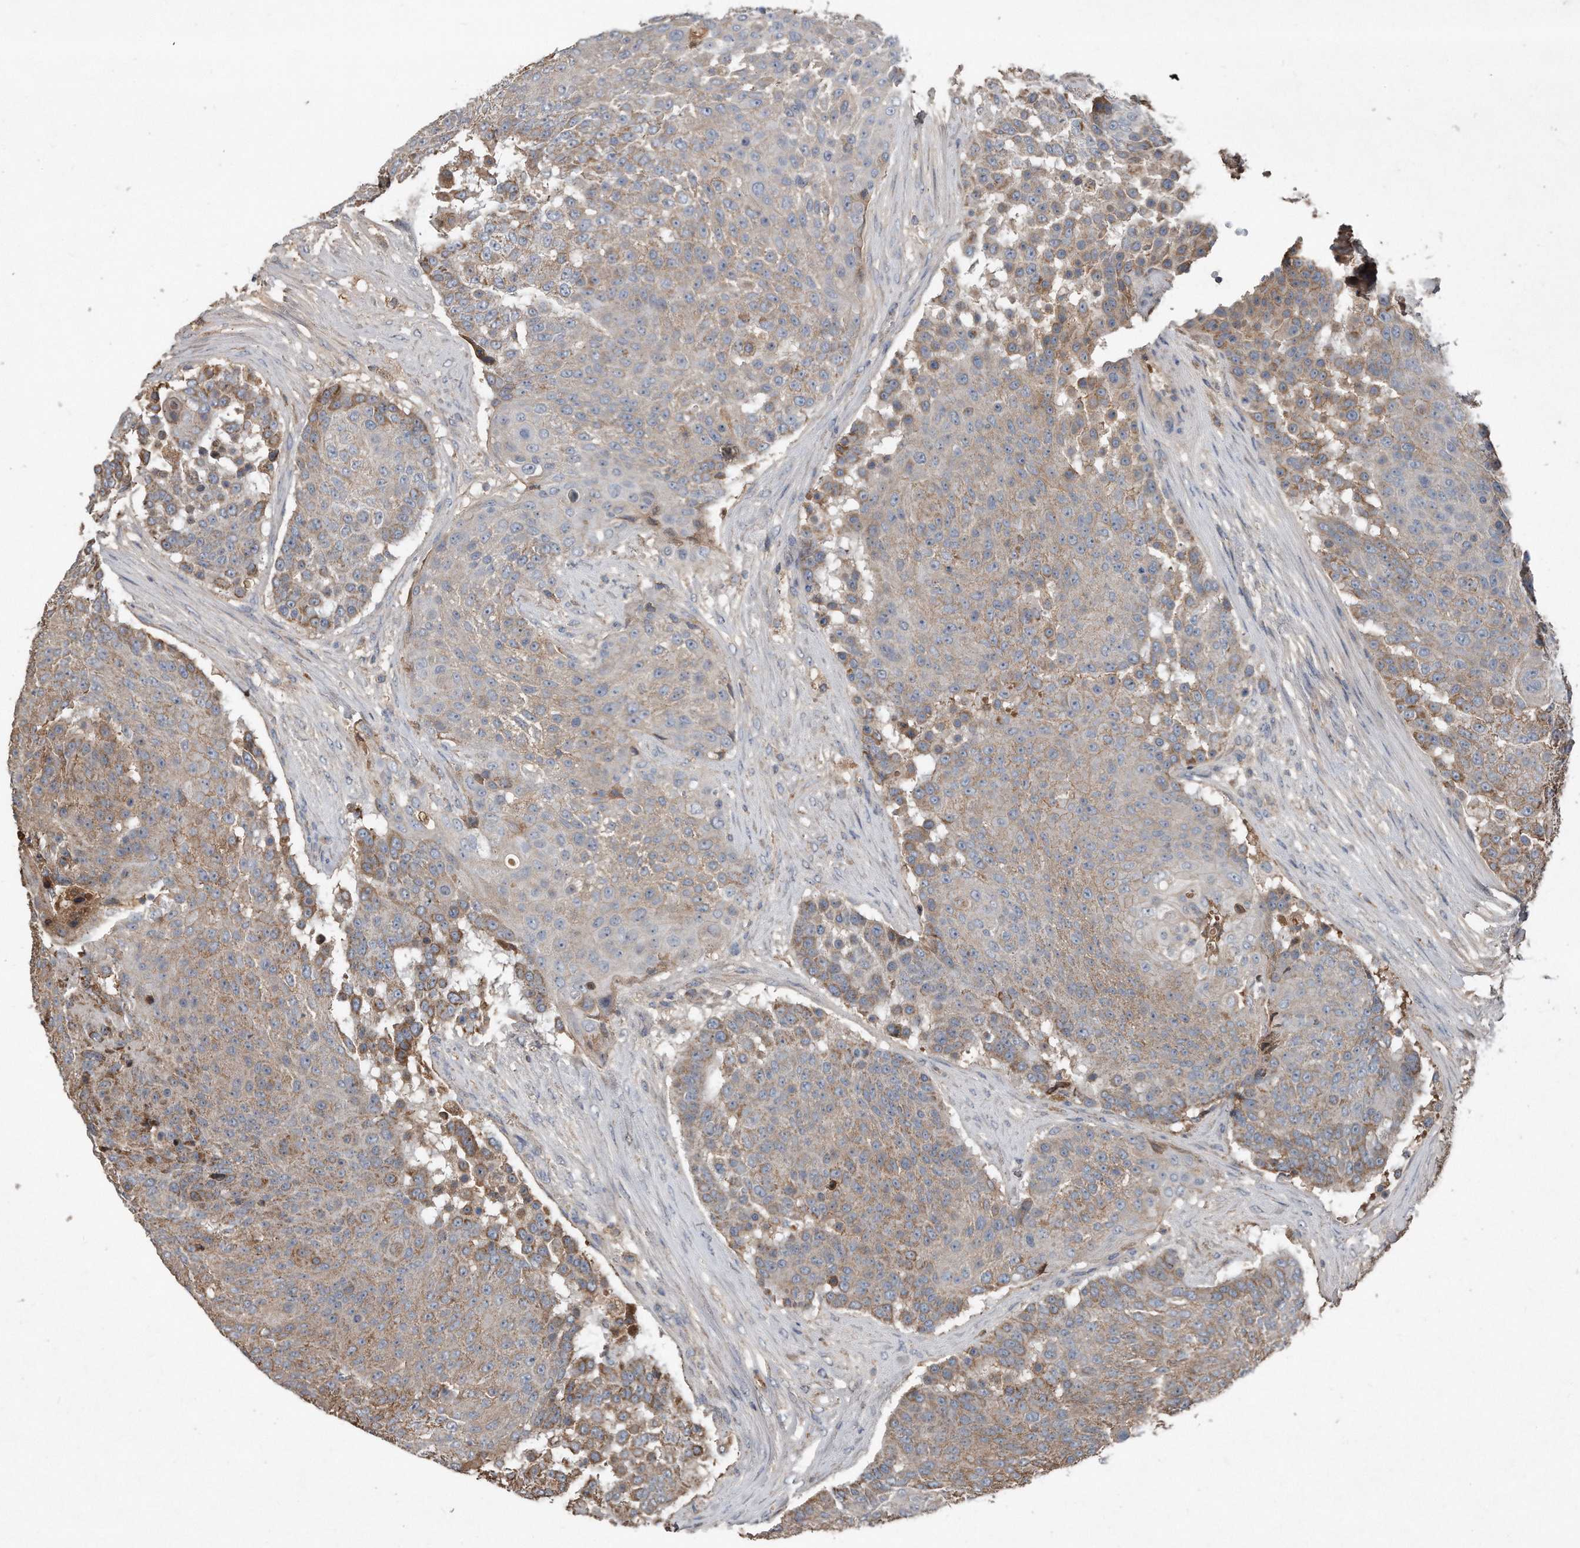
{"staining": {"intensity": "moderate", "quantity": "25%-75%", "location": "cytoplasmic/membranous"}, "tissue": "urothelial cancer", "cell_type": "Tumor cells", "image_type": "cancer", "snomed": [{"axis": "morphology", "description": "Urothelial carcinoma, High grade"}, {"axis": "topography", "description": "Urinary bladder"}], "caption": "Urothelial carcinoma (high-grade) stained for a protein (brown) demonstrates moderate cytoplasmic/membranous positive positivity in about 25%-75% of tumor cells.", "gene": "SDHA", "patient": {"sex": "female", "age": 63}}